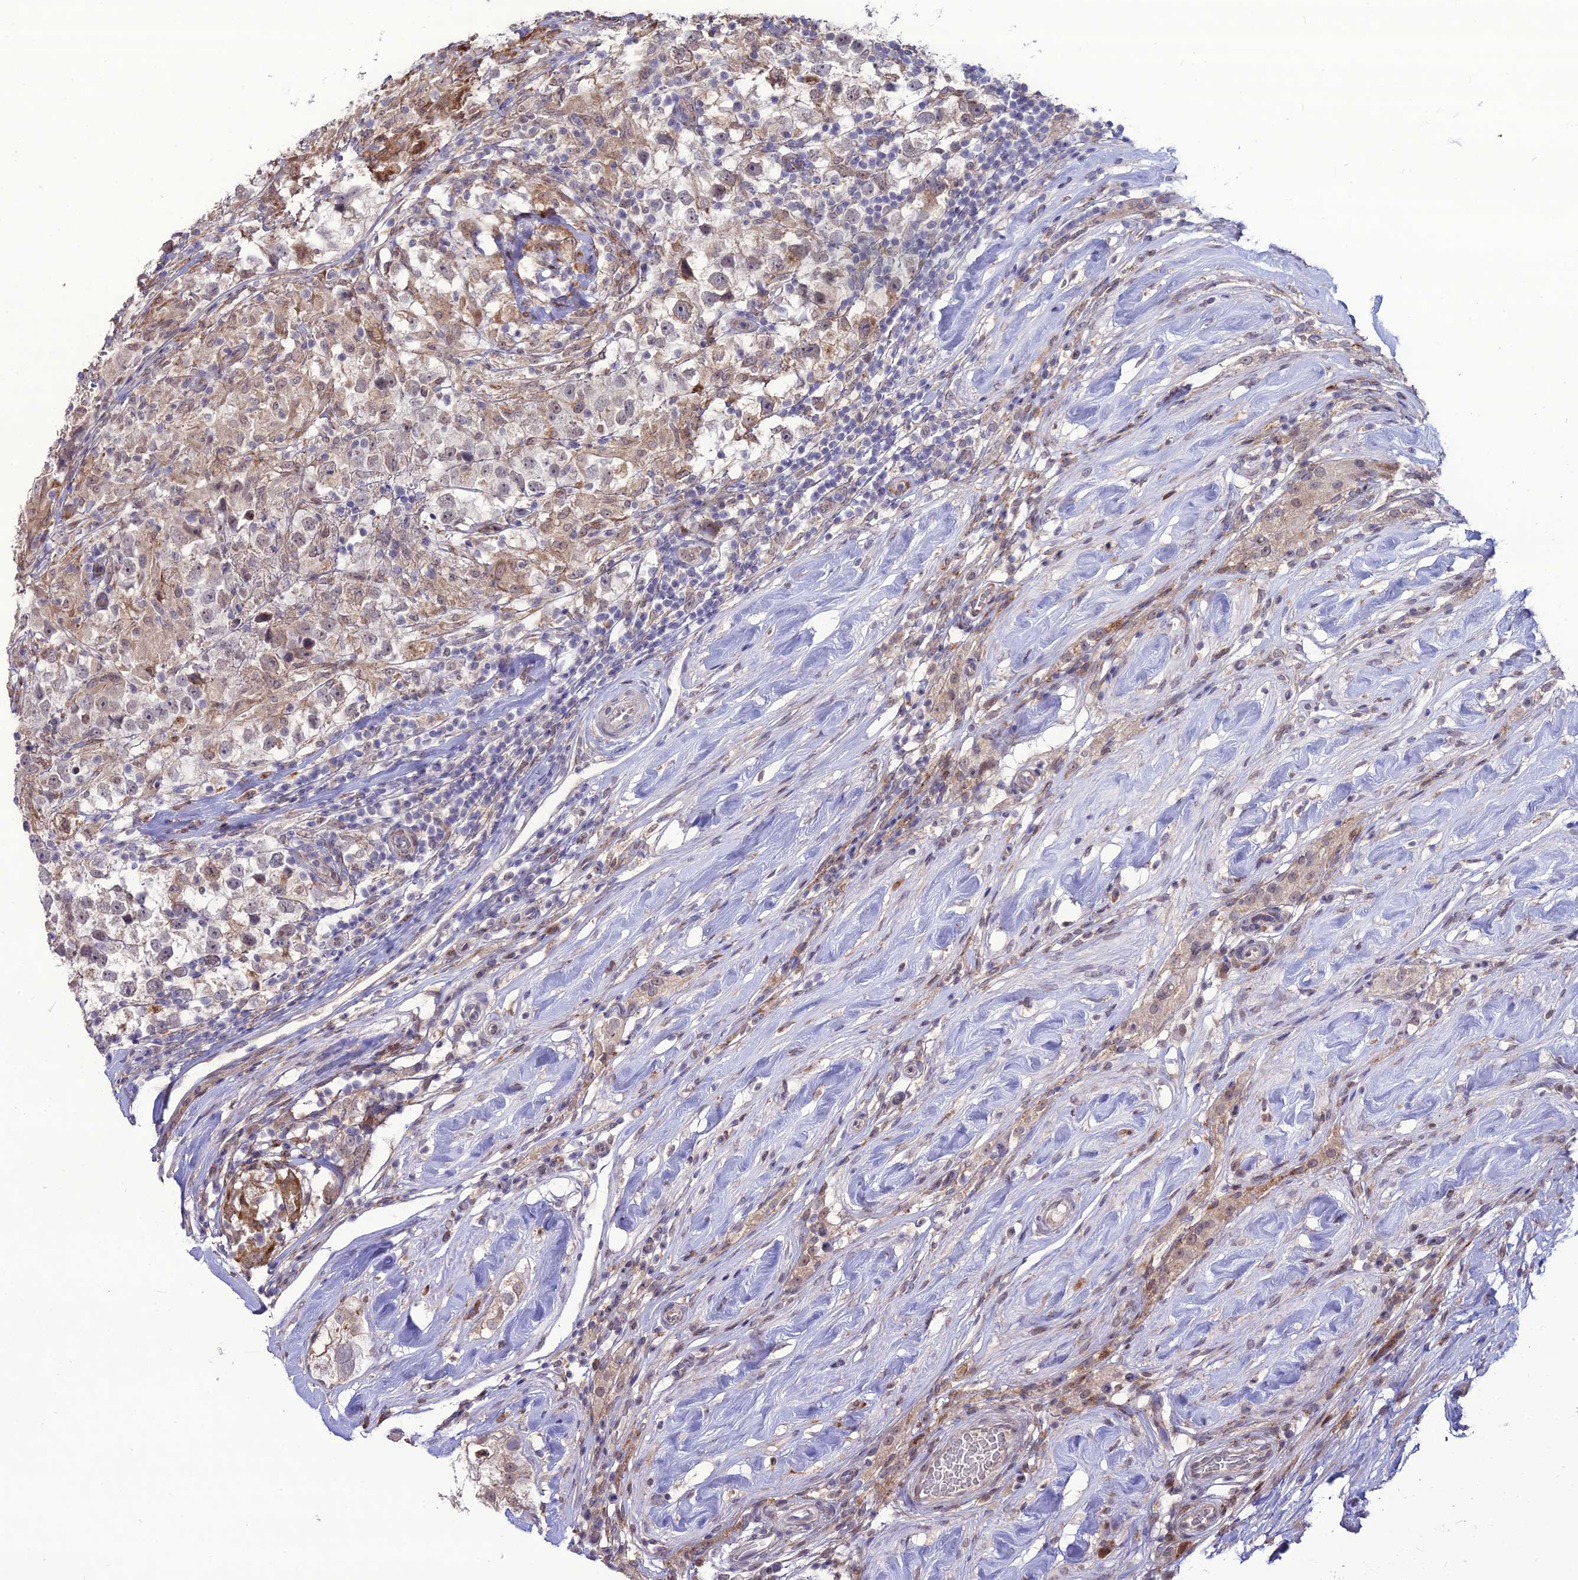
{"staining": {"intensity": "moderate", "quantity": "<25%", "location": "cytoplasmic/membranous"}, "tissue": "testis cancer", "cell_type": "Tumor cells", "image_type": "cancer", "snomed": [{"axis": "morphology", "description": "Seminoma, NOS"}, {"axis": "topography", "description": "Testis"}], "caption": "DAB immunohistochemical staining of human testis cancer (seminoma) demonstrates moderate cytoplasmic/membranous protein expression in approximately <25% of tumor cells.", "gene": "TROAP", "patient": {"sex": "male", "age": 46}}